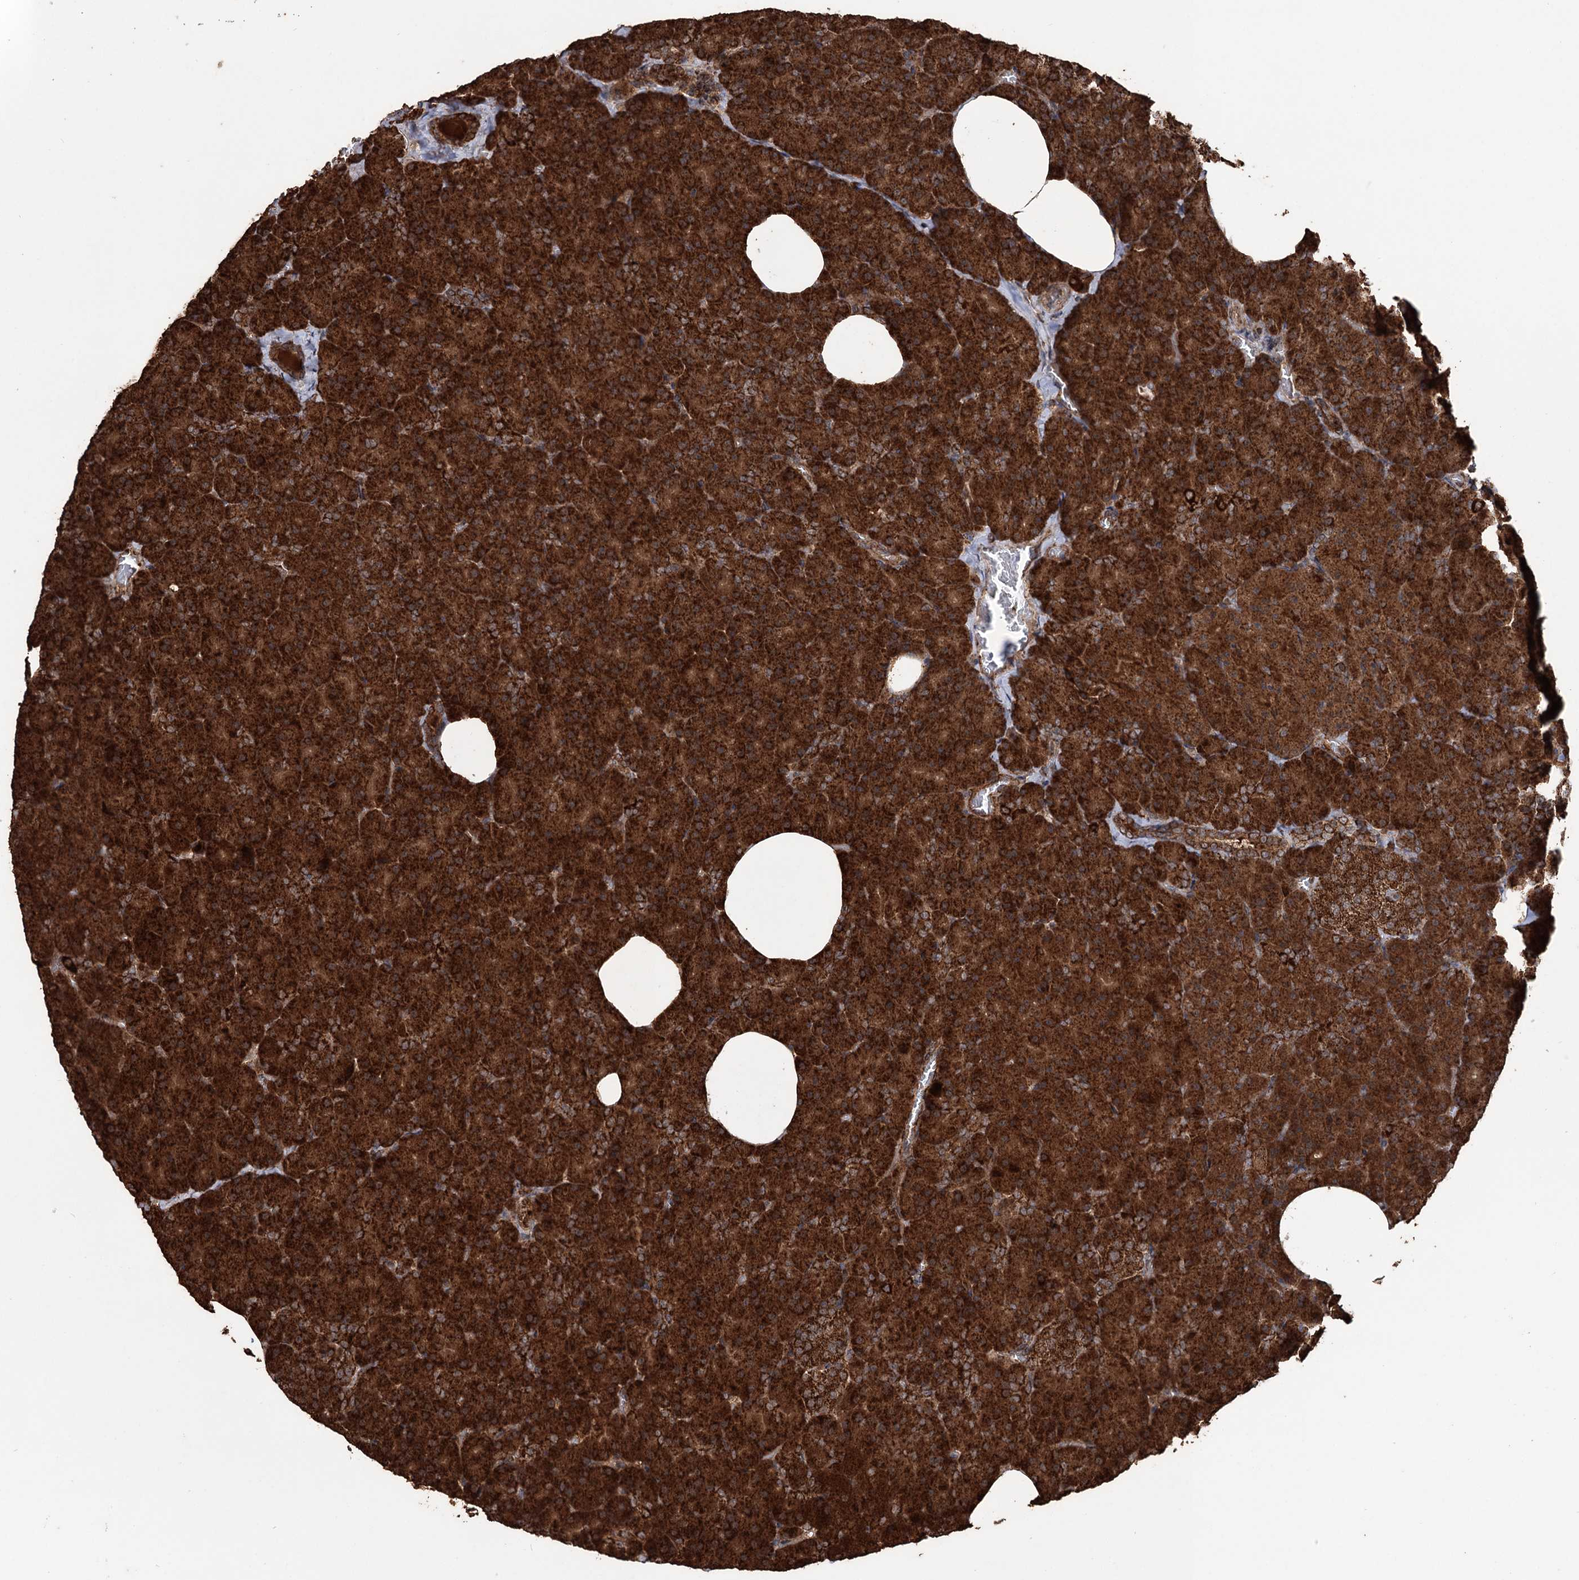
{"staining": {"intensity": "strong", "quantity": ">75%", "location": "cytoplasmic/membranous"}, "tissue": "pancreas", "cell_type": "Exocrine glandular cells", "image_type": "normal", "snomed": [{"axis": "morphology", "description": "Normal tissue, NOS"}, {"axis": "morphology", "description": "Carcinoid, malignant, NOS"}, {"axis": "topography", "description": "Pancreas"}], "caption": "The photomicrograph shows staining of benign pancreas, revealing strong cytoplasmic/membranous protein expression (brown color) within exocrine glandular cells.", "gene": "IPO4", "patient": {"sex": "female", "age": 35}}